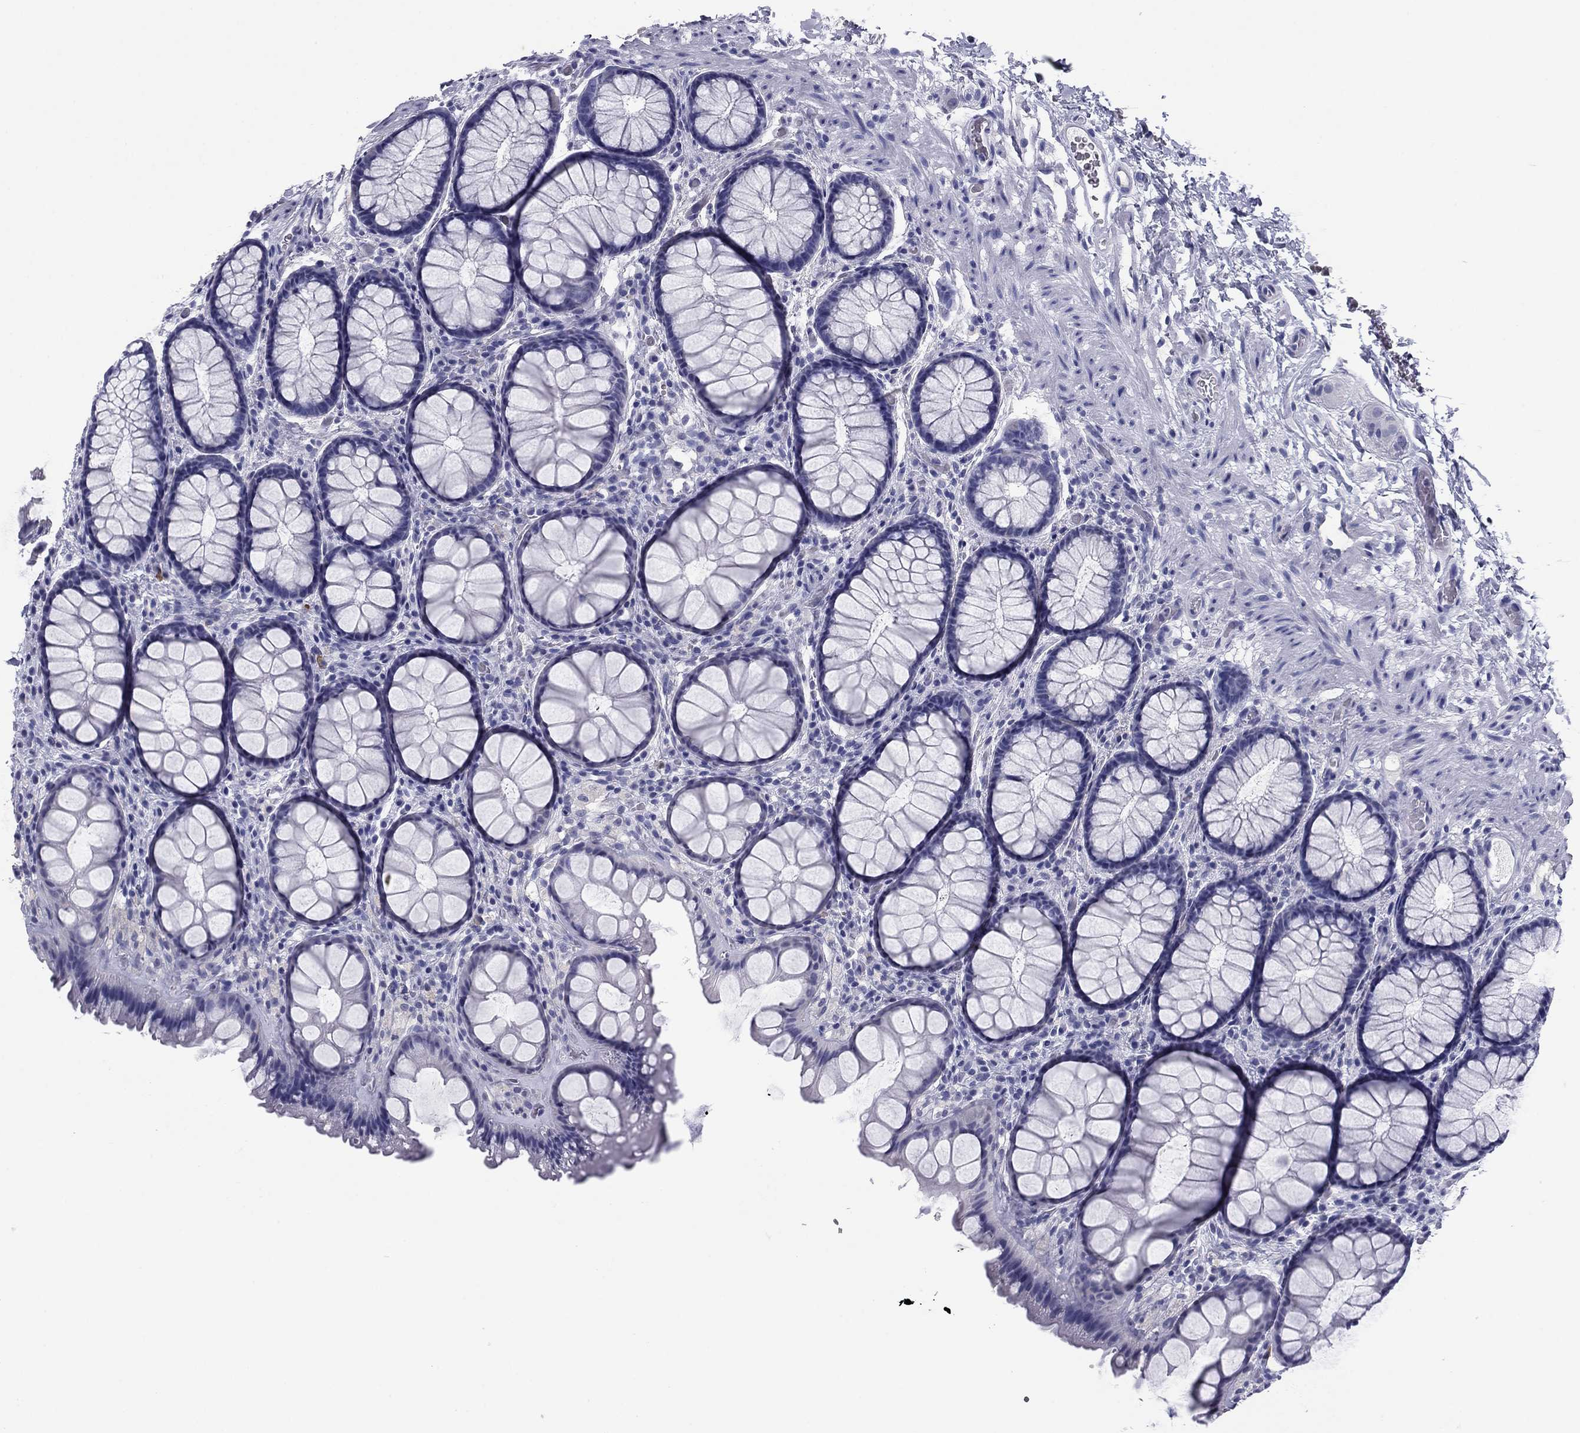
{"staining": {"intensity": "negative", "quantity": "none", "location": "none"}, "tissue": "rectum", "cell_type": "Glandular cells", "image_type": "normal", "snomed": [{"axis": "morphology", "description": "Normal tissue, NOS"}, {"axis": "topography", "description": "Rectum"}], "caption": "IHC image of unremarkable human rectum stained for a protein (brown), which shows no staining in glandular cells.", "gene": "HAO1", "patient": {"sex": "female", "age": 62}}